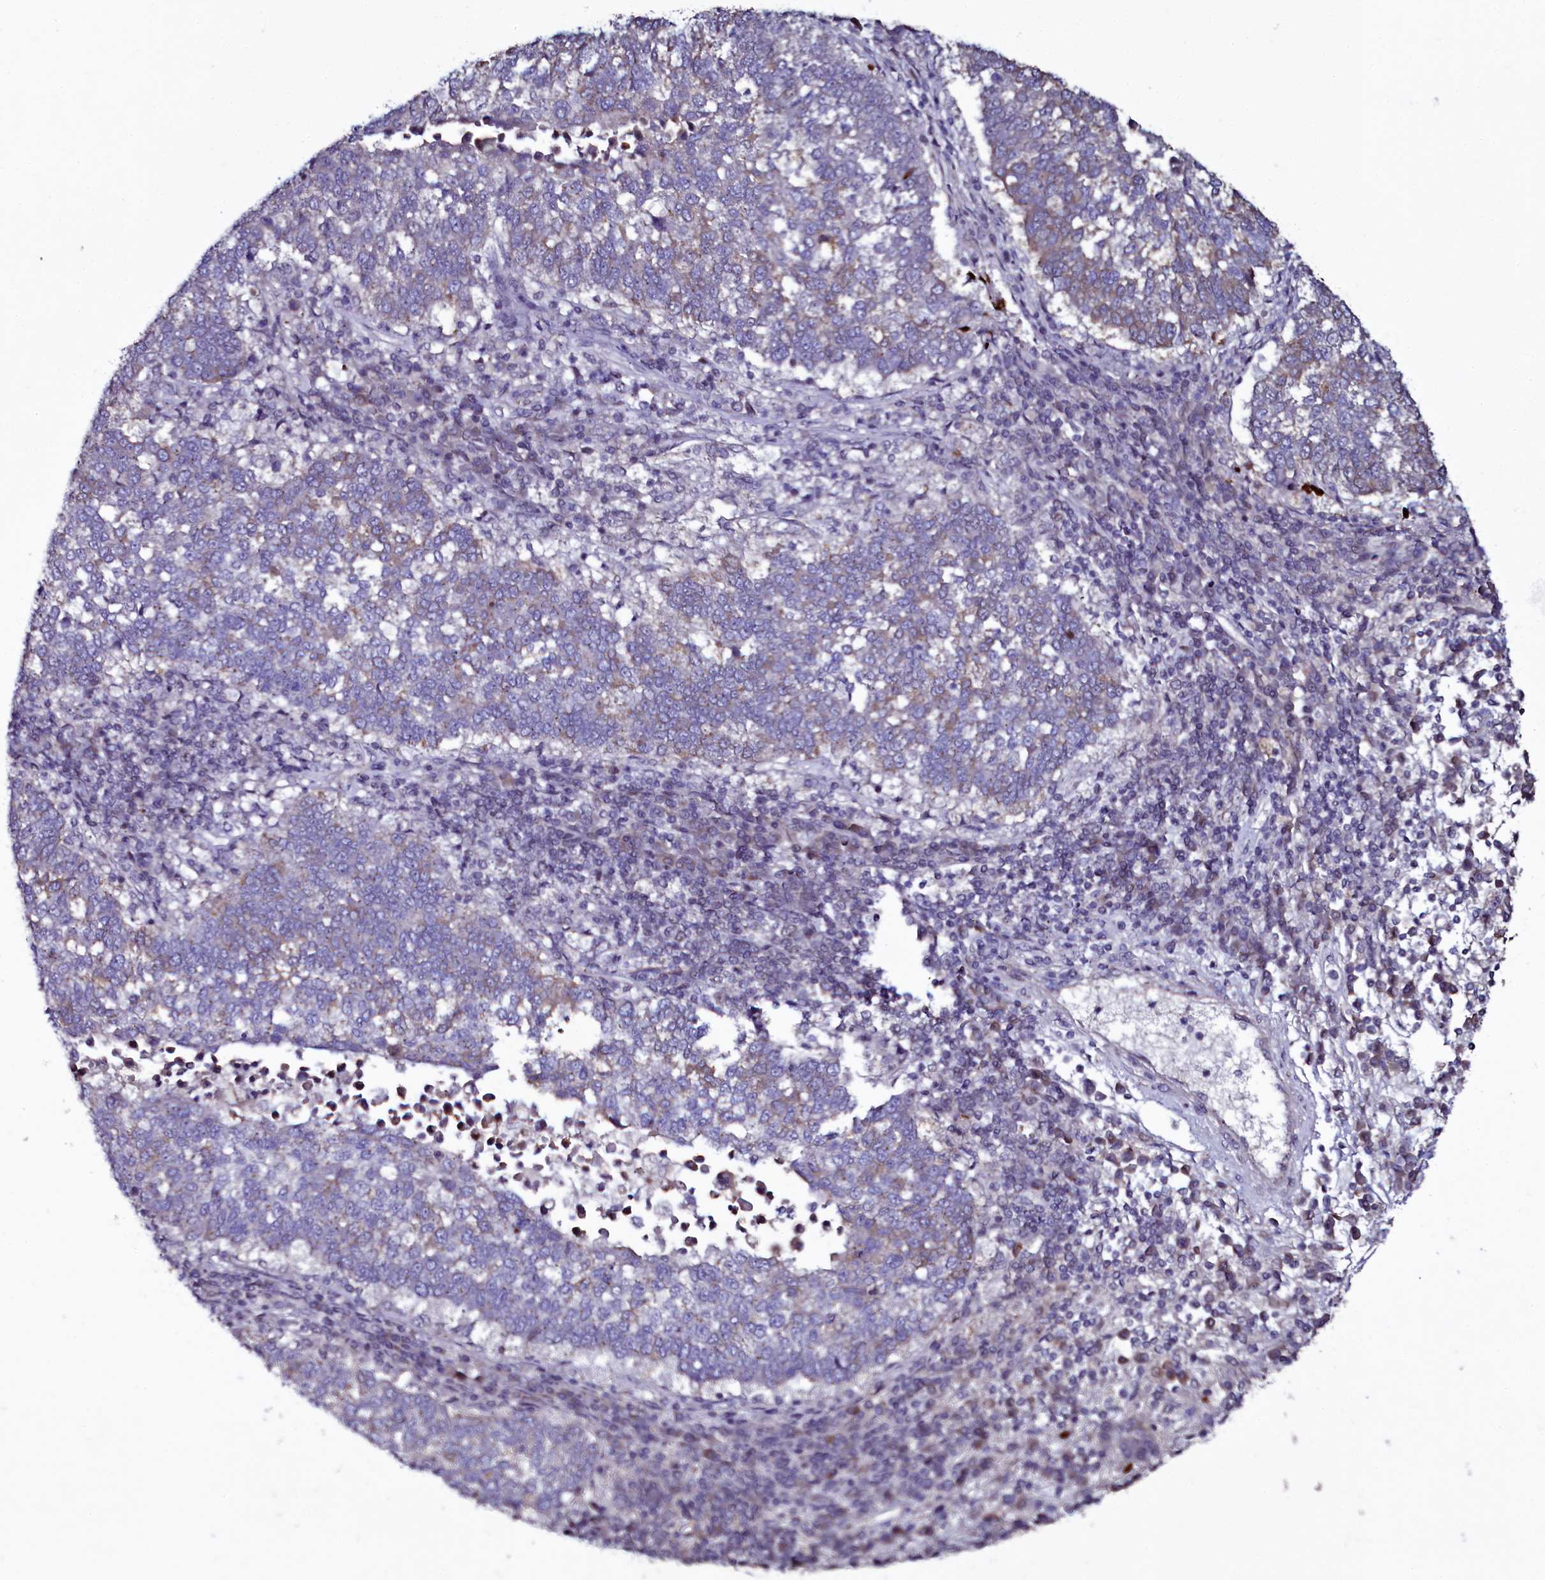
{"staining": {"intensity": "weak", "quantity": "<25%", "location": "cytoplasmic/membranous"}, "tissue": "lung cancer", "cell_type": "Tumor cells", "image_type": "cancer", "snomed": [{"axis": "morphology", "description": "Squamous cell carcinoma, NOS"}, {"axis": "topography", "description": "Lung"}], "caption": "A high-resolution image shows immunohistochemistry (IHC) staining of lung cancer (squamous cell carcinoma), which exhibits no significant positivity in tumor cells. (Immunohistochemistry (ihc), brightfield microscopy, high magnification).", "gene": "USPL1", "patient": {"sex": "male", "age": 73}}